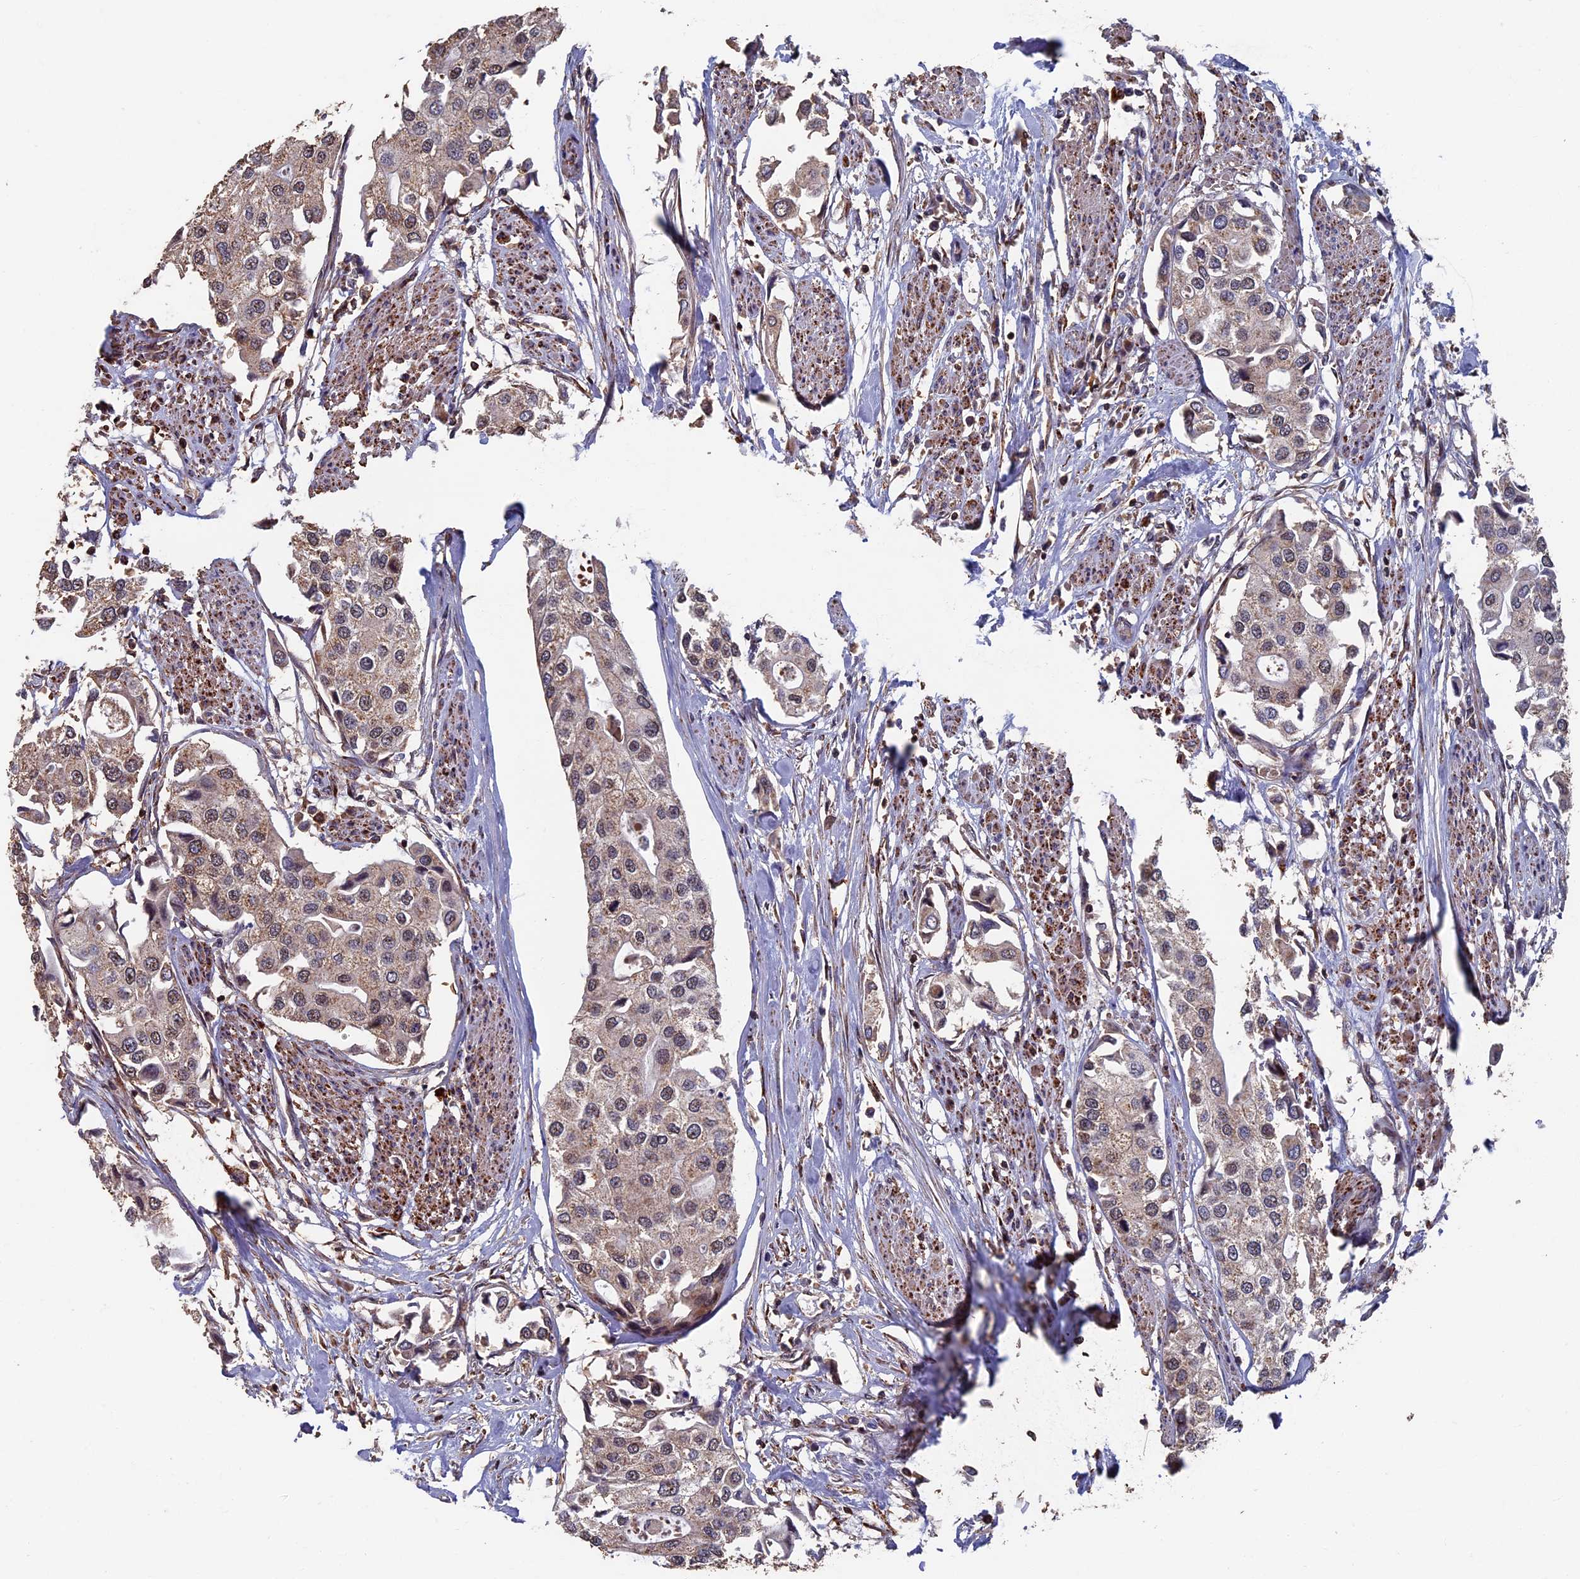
{"staining": {"intensity": "weak", "quantity": "<25%", "location": "cytoplasmic/membranous"}, "tissue": "urothelial cancer", "cell_type": "Tumor cells", "image_type": "cancer", "snomed": [{"axis": "morphology", "description": "Urothelial carcinoma, High grade"}, {"axis": "topography", "description": "Urinary bladder"}], "caption": "The IHC micrograph has no significant positivity in tumor cells of urothelial cancer tissue.", "gene": "RASGRF1", "patient": {"sex": "male", "age": 64}}